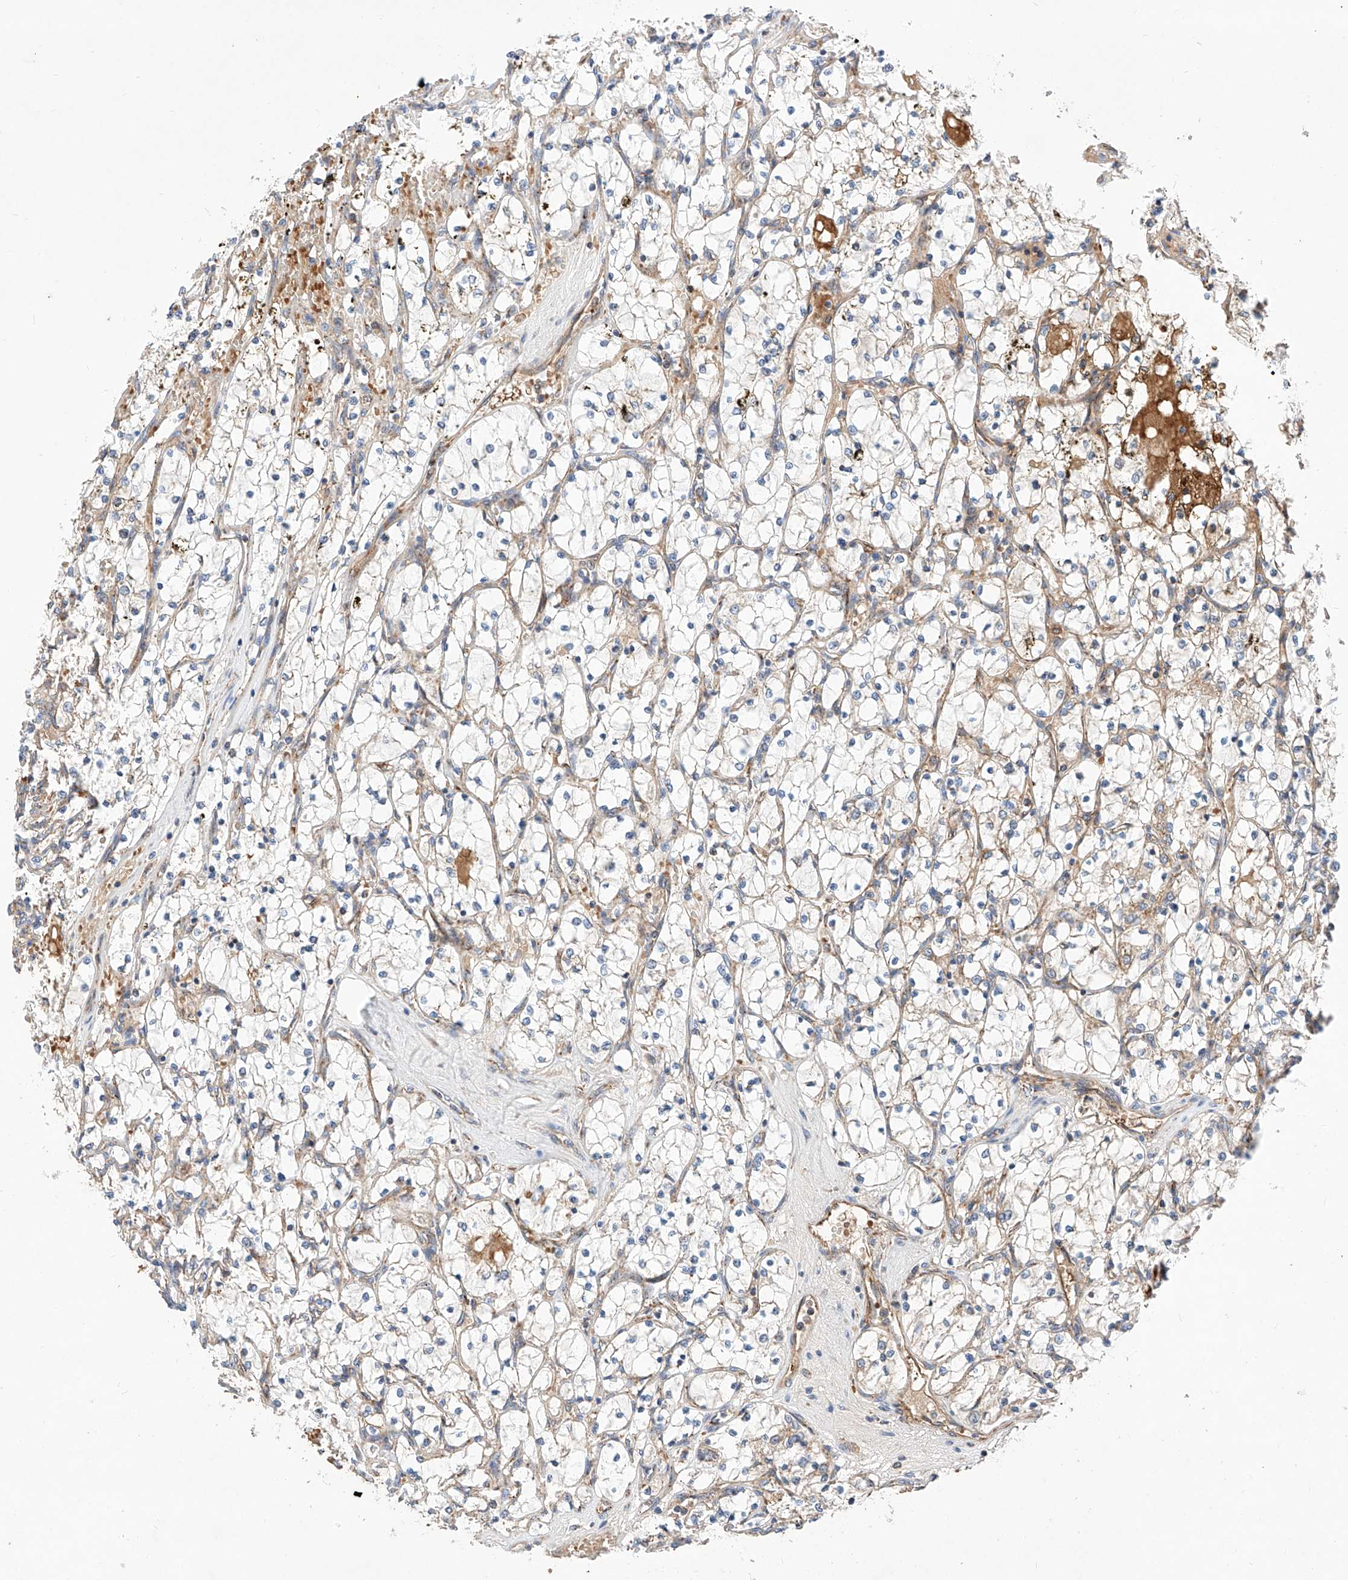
{"staining": {"intensity": "weak", "quantity": "25%-75%", "location": "cytoplasmic/membranous"}, "tissue": "renal cancer", "cell_type": "Tumor cells", "image_type": "cancer", "snomed": [{"axis": "morphology", "description": "Adenocarcinoma, NOS"}, {"axis": "topography", "description": "Kidney"}], "caption": "Immunohistochemical staining of human adenocarcinoma (renal) reveals weak cytoplasmic/membranous protein expression in about 25%-75% of tumor cells. Immunohistochemistry stains the protein in brown and the nuclei are stained blue.", "gene": "NR1D1", "patient": {"sex": "female", "age": 69}}